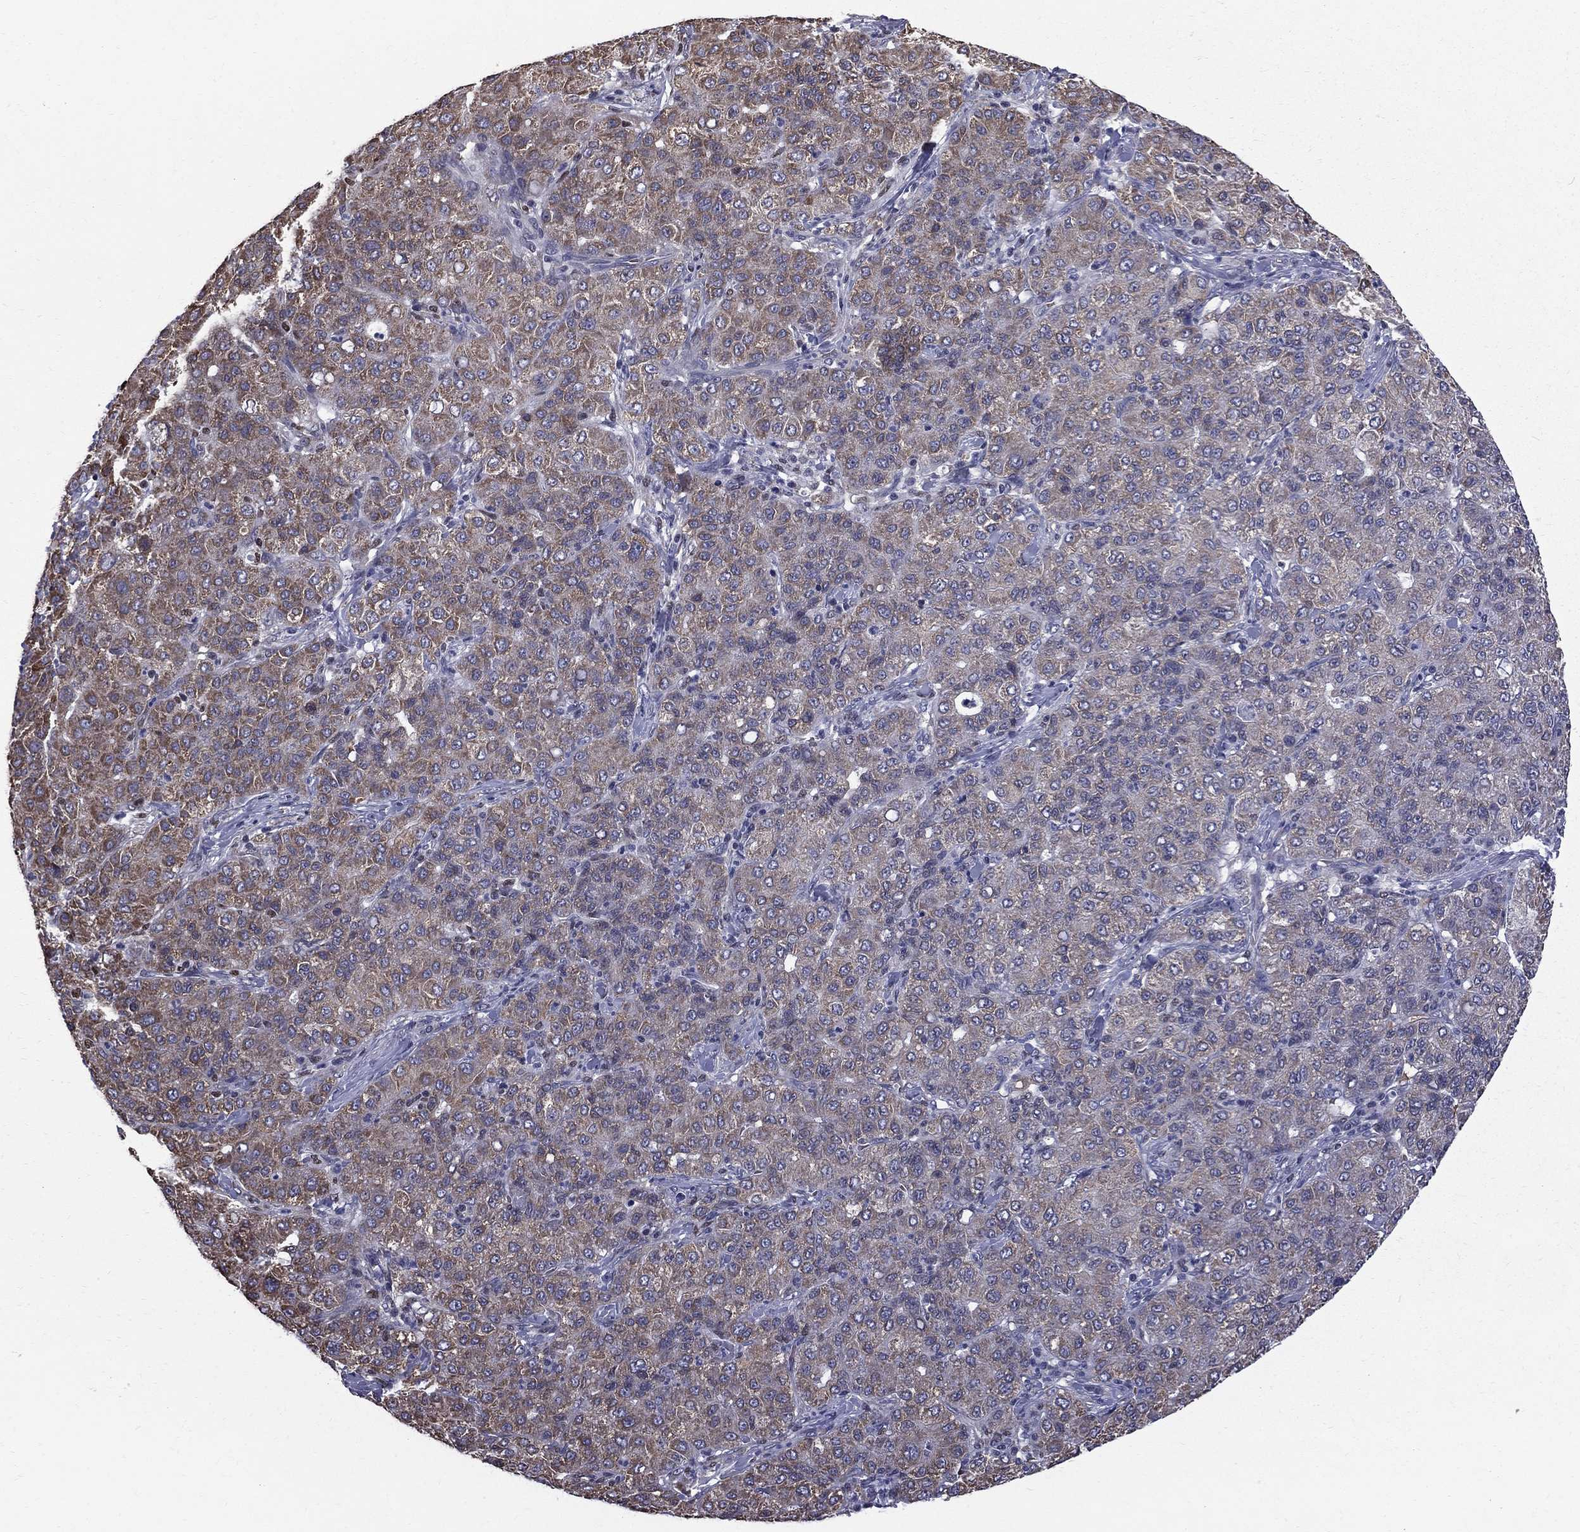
{"staining": {"intensity": "moderate", "quantity": "<25%", "location": "cytoplasmic/membranous"}, "tissue": "liver cancer", "cell_type": "Tumor cells", "image_type": "cancer", "snomed": [{"axis": "morphology", "description": "Carcinoma, Hepatocellular, NOS"}, {"axis": "topography", "description": "Liver"}], "caption": "High-power microscopy captured an IHC micrograph of liver cancer (hepatocellular carcinoma), revealing moderate cytoplasmic/membranous staining in about <25% of tumor cells.", "gene": "HSPB2", "patient": {"sex": "male", "age": 65}}